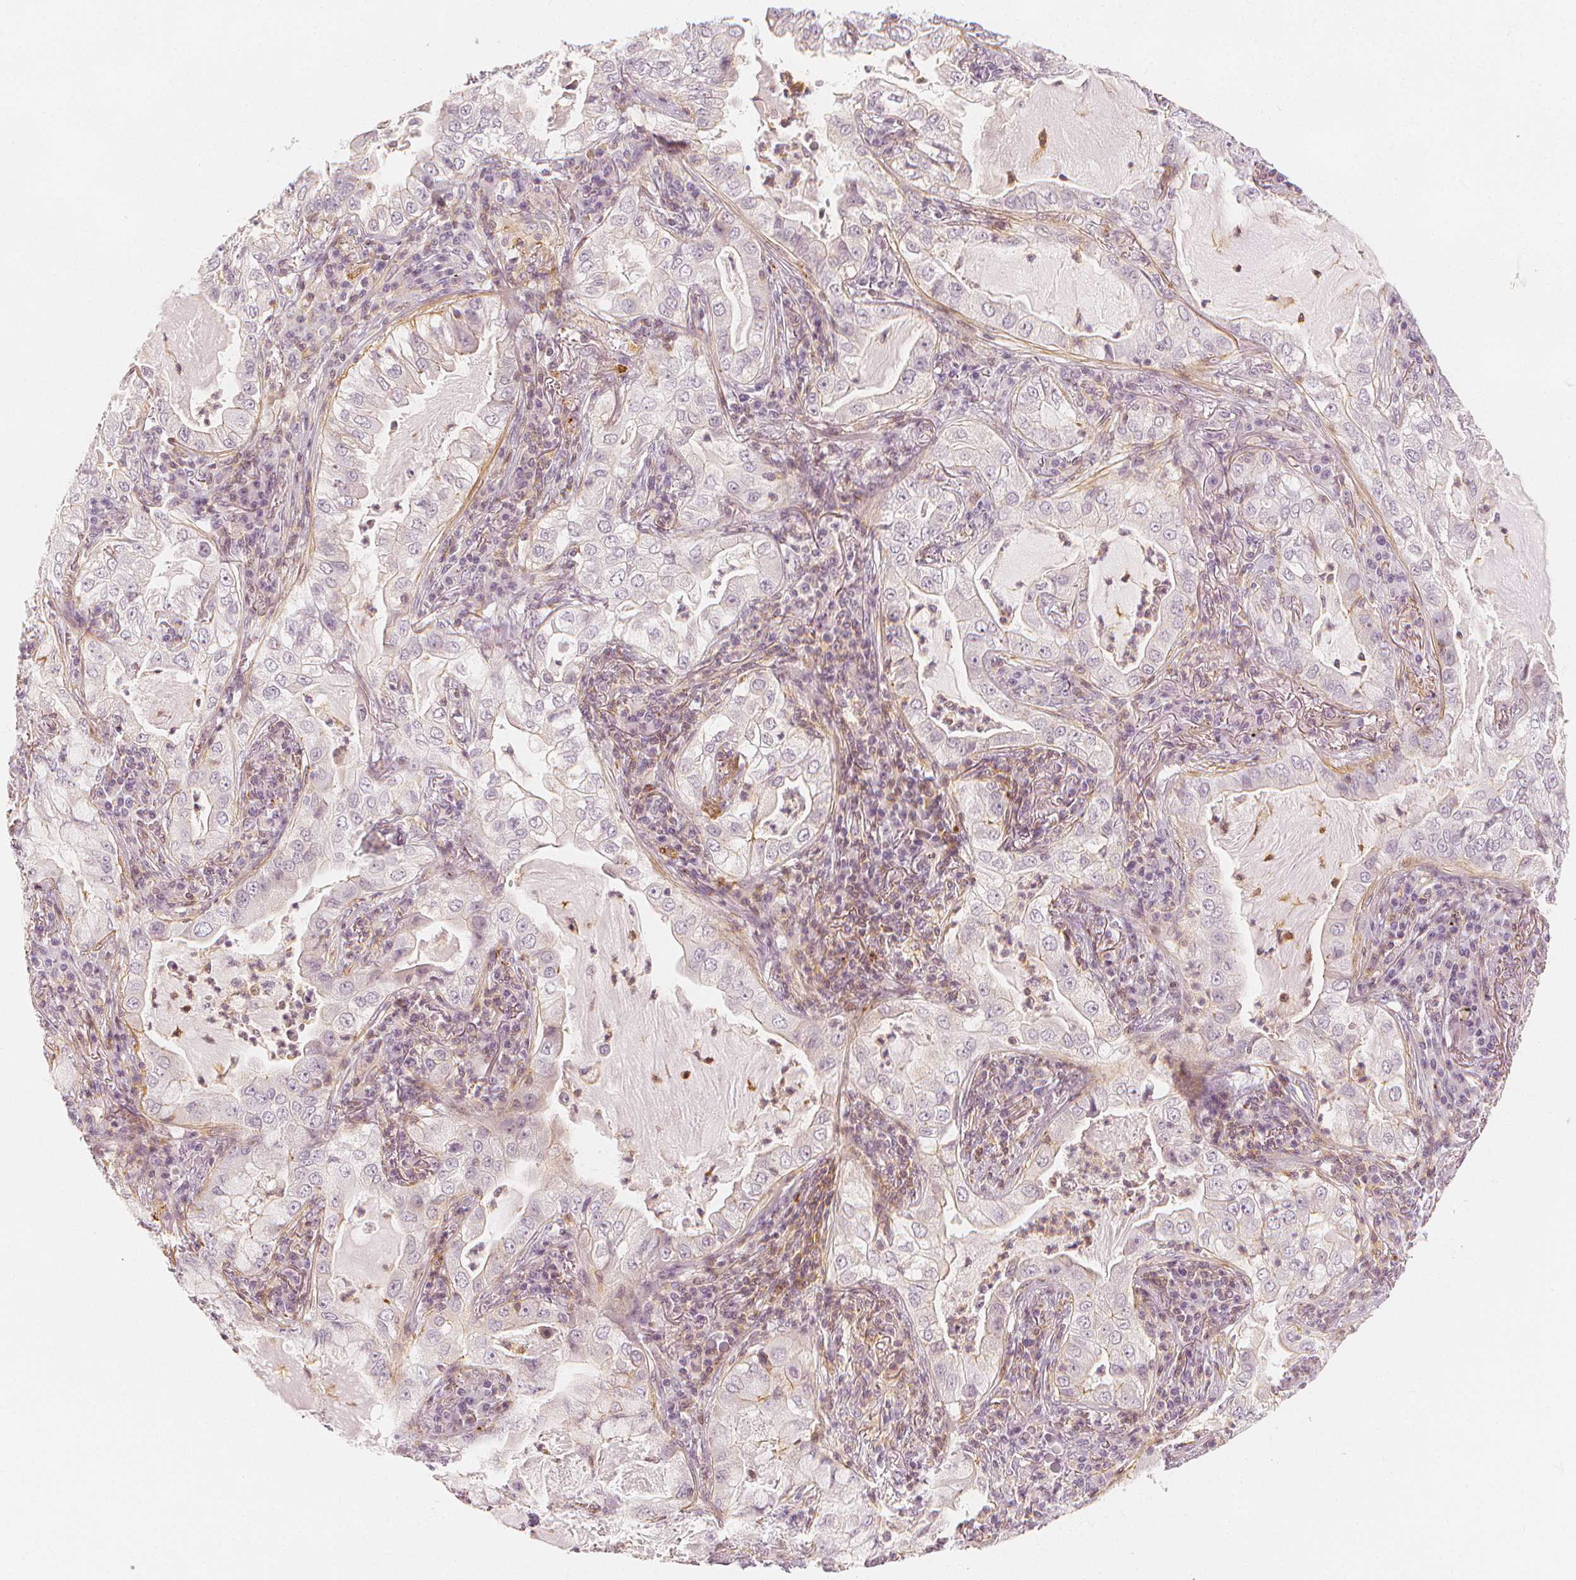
{"staining": {"intensity": "negative", "quantity": "none", "location": "none"}, "tissue": "lung cancer", "cell_type": "Tumor cells", "image_type": "cancer", "snomed": [{"axis": "morphology", "description": "Adenocarcinoma, NOS"}, {"axis": "topography", "description": "Lung"}], "caption": "Histopathology image shows no protein positivity in tumor cells of lung cancer (adenocarcinoma) tissue.", "gene": "ARHGAP26", "patient": {"sex": "female", "age": 73}}